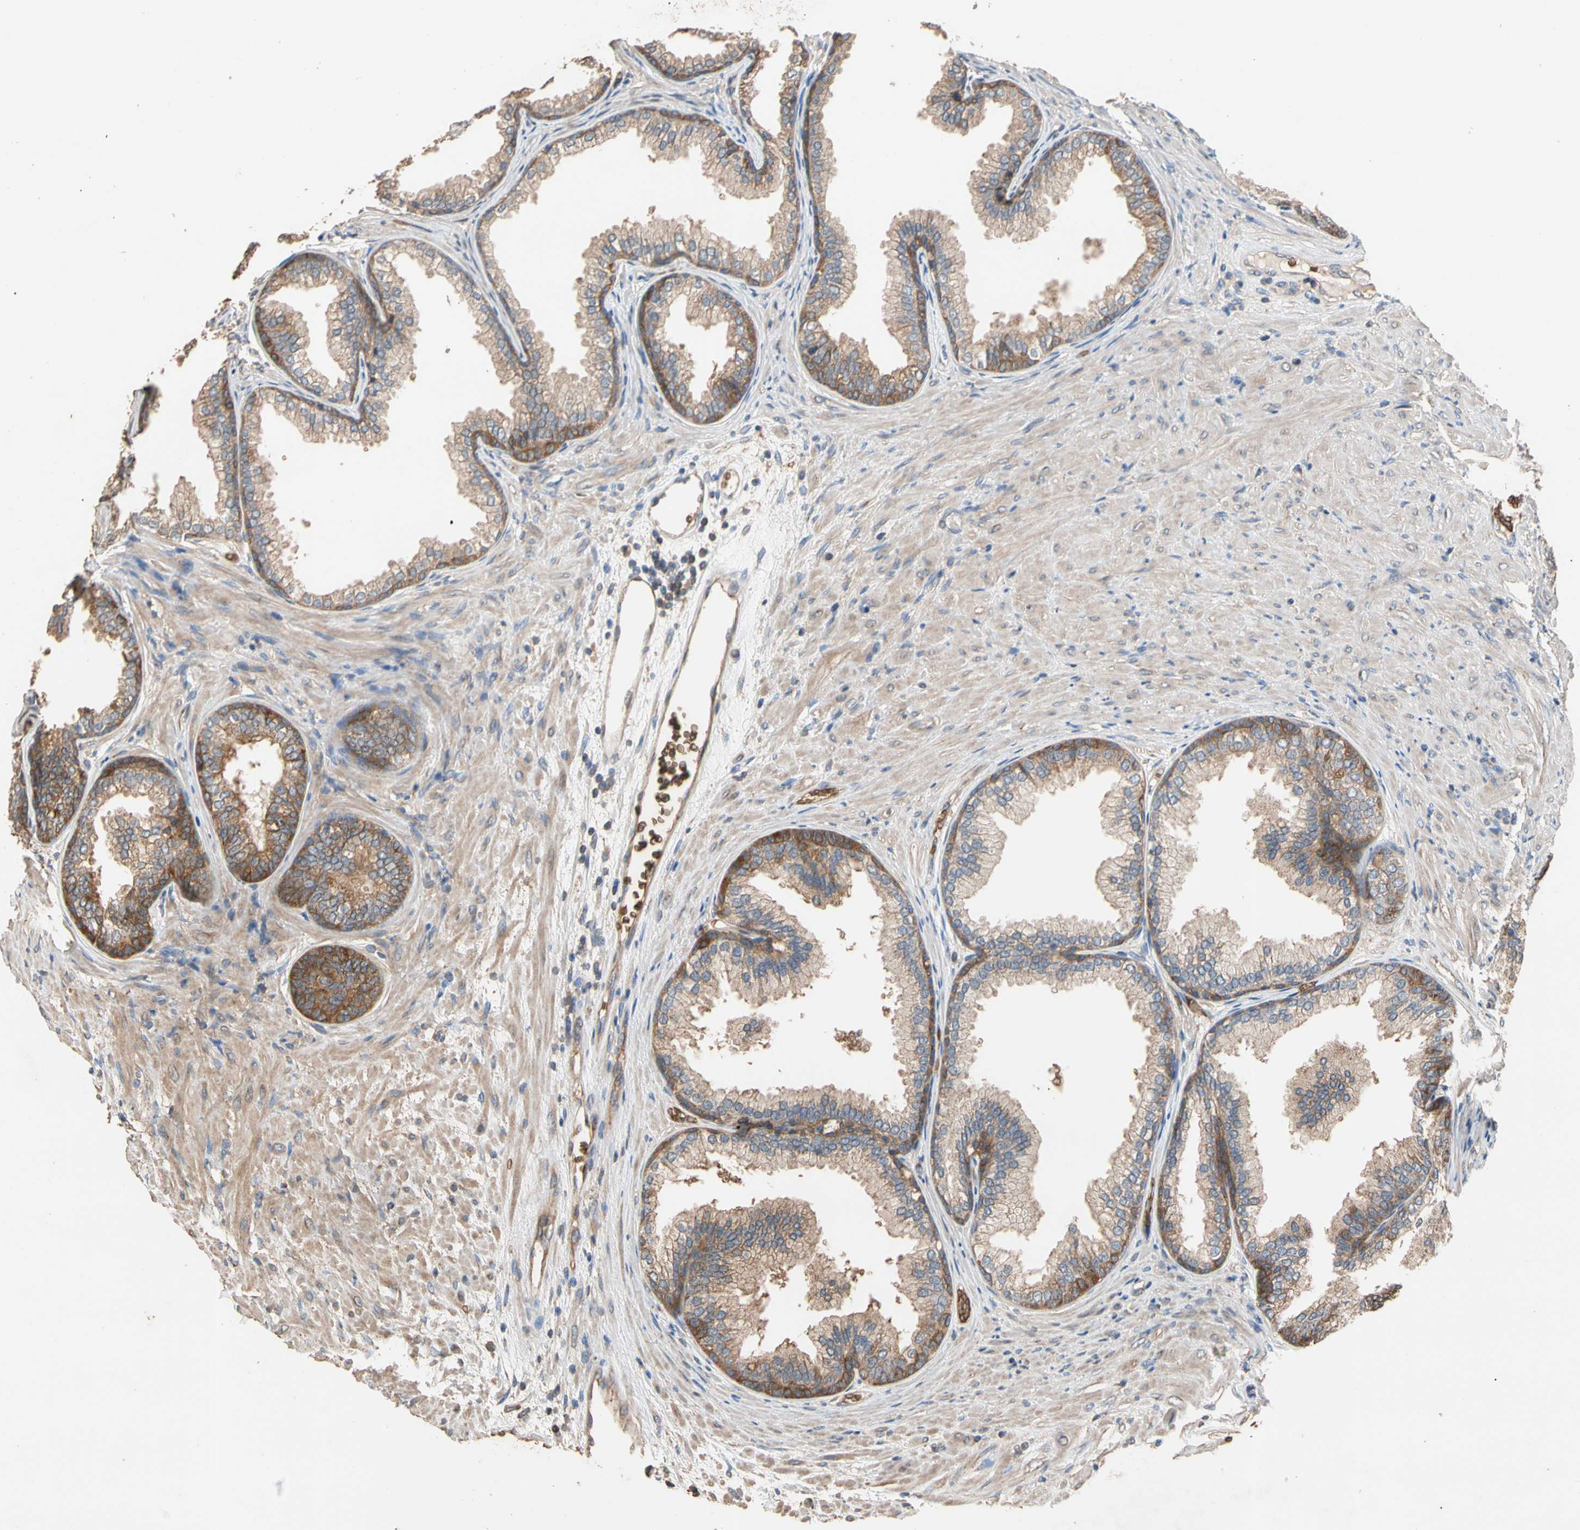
{"staining": {"intensity": "weak", "quantity": "25%-75%", "location": "cytoplasmic/membranous"}, "tissue": "prostate", "cell_type": "Glandular cells", "image_type": "normal", "snomed": [{"axis": "morphology", "description": "Normal tissue, NOS"}, {"axis": "topography", "description": "Prostate"}], "caption": "This histopathology image demonstrates IHC staining of unremarkable human prostate, with low weak cytoplasmic/membranous expression in about 25%-75% of glandular cells.", "gene": "RIOK2", "patient": {"sex": "male", "age": 76}}